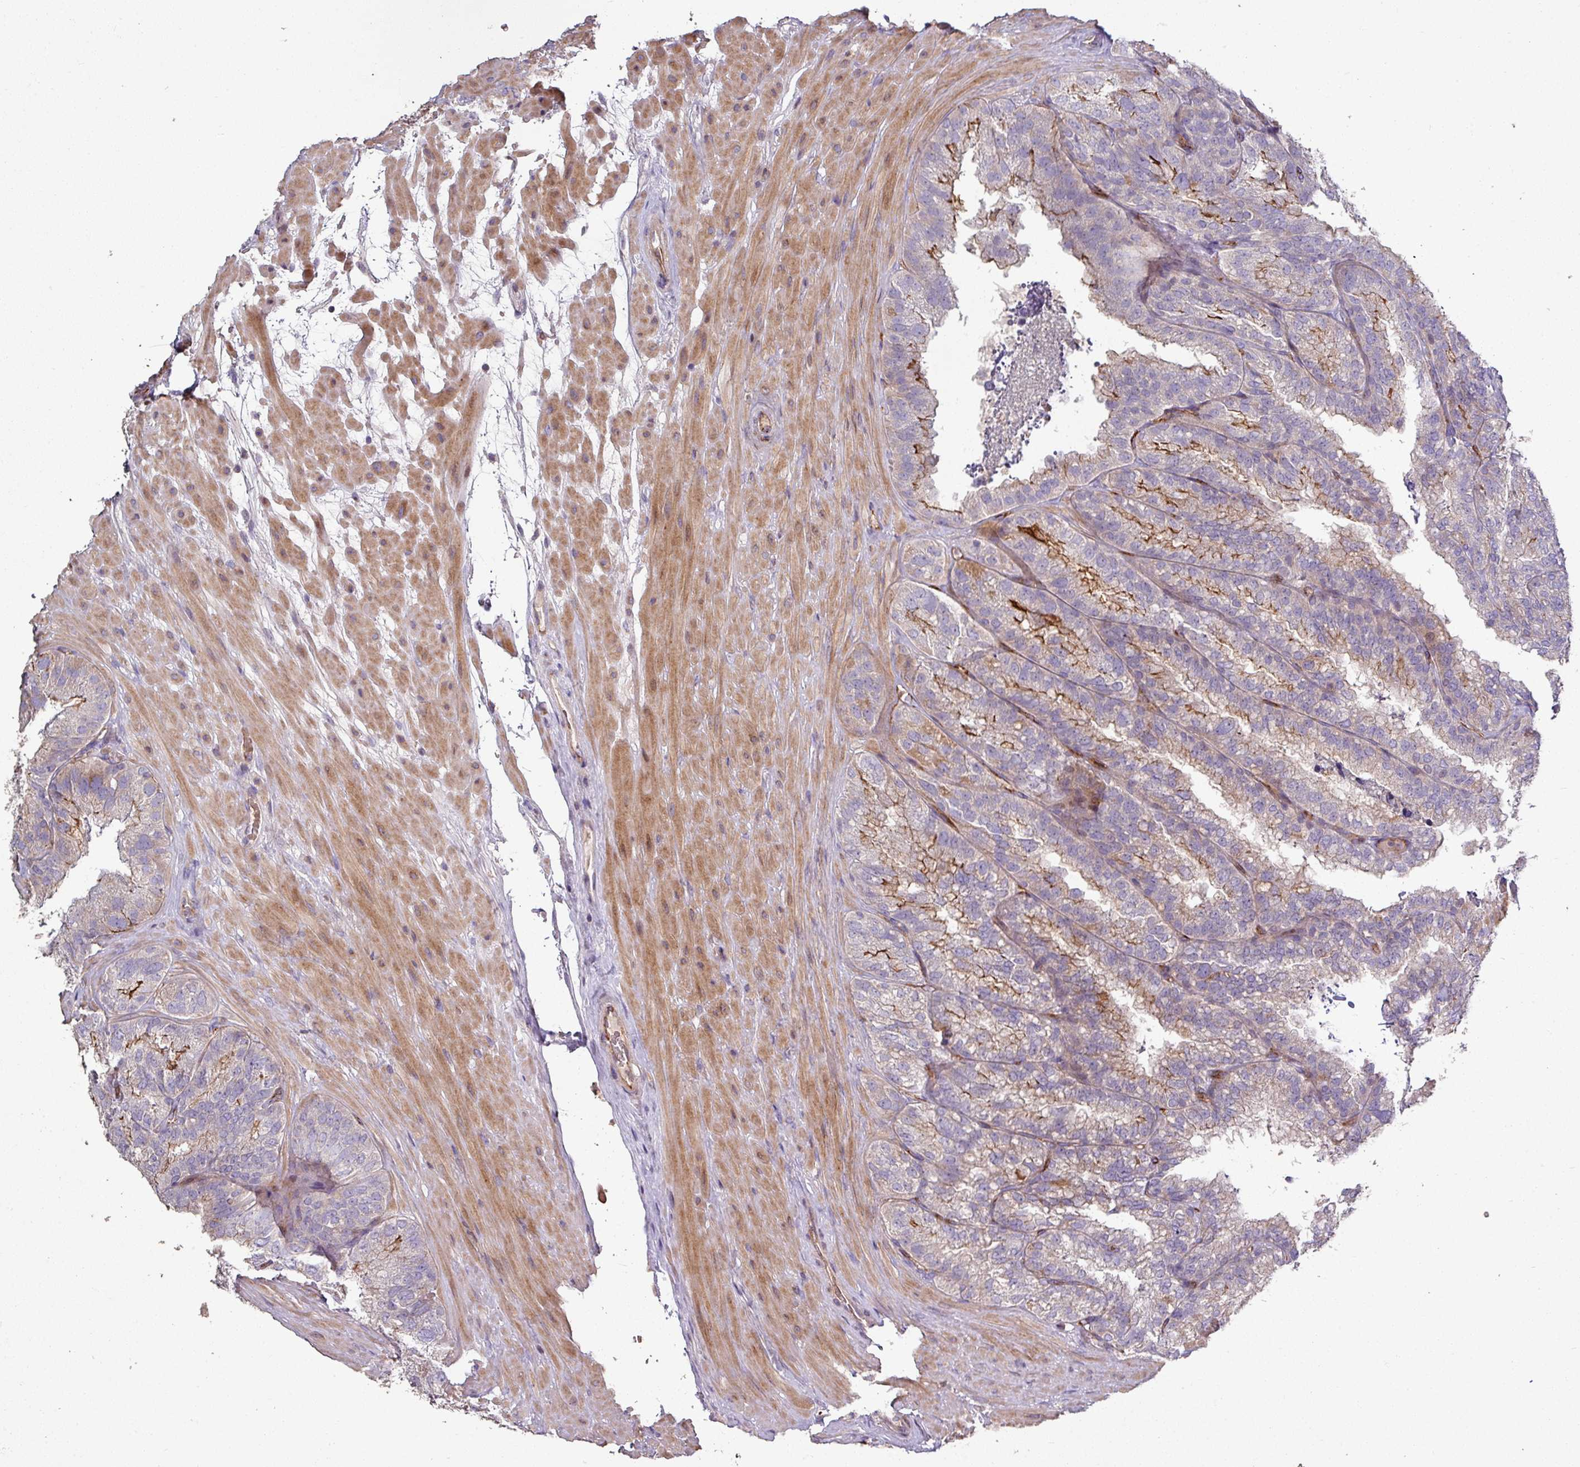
{"staining": {"intensity": "moderate", "quantity": "<25%", "location": "cytoplasmic/membranous"}, "tissue": "seminal vesicle", "cell_type": "Glandular cells", "image_type": "normal", "snomed": [{"axis": "morphology", "description": "Normal tissue, NOS"}, {"axis": "topography", "description": "Seminal veicle"}], "caption": "Protein expression analysis of unremarkable seminal vesicle demonstrates moderate cytoplasmic/membranous staining in about <25% of glandular cells.", "gene": "RPL23A", "patient": {"sex": "male", "age": 58}}